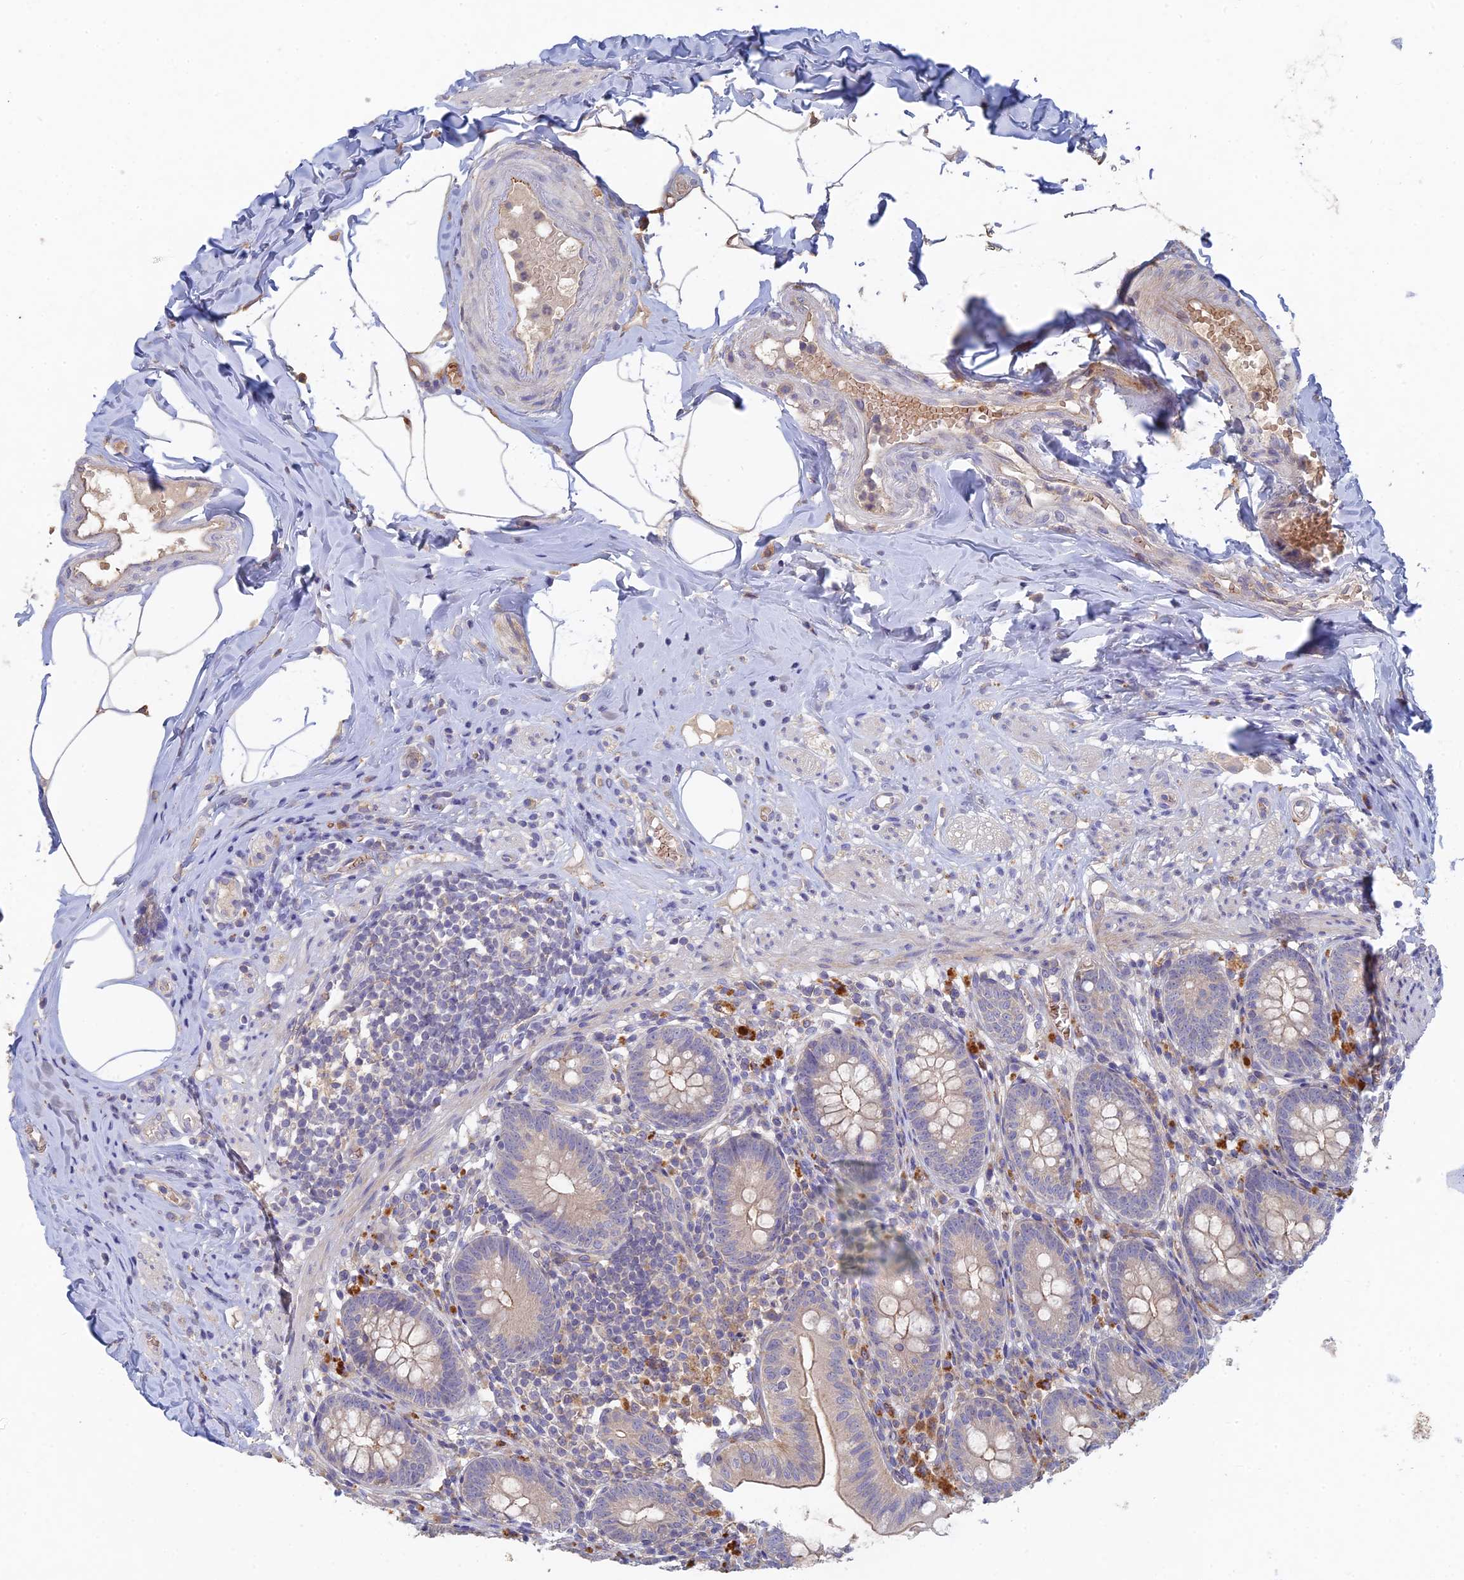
{"staining": {"intensity": "weak", "quantity": "25%-75%", "location": "cytoplasmic/membranous"}, "tissue": "appendix", "cell_type": "Glandular cells", "image_type": "normal", "snomed": [{"axis": "morphology", "description": "Normal tissue, NOS"}, {"axis": "topography", "description": "Appendix"}], "caption": "A low amount of weak cytoplasmic/membranous expression is seen in about 25%-75% of glandular cells in normal appendix. The protein is shown in brown color, while the nuclei are stained blue.", "gene": "ARRDC1", "patient": {"sex": "male", "age": 55}}